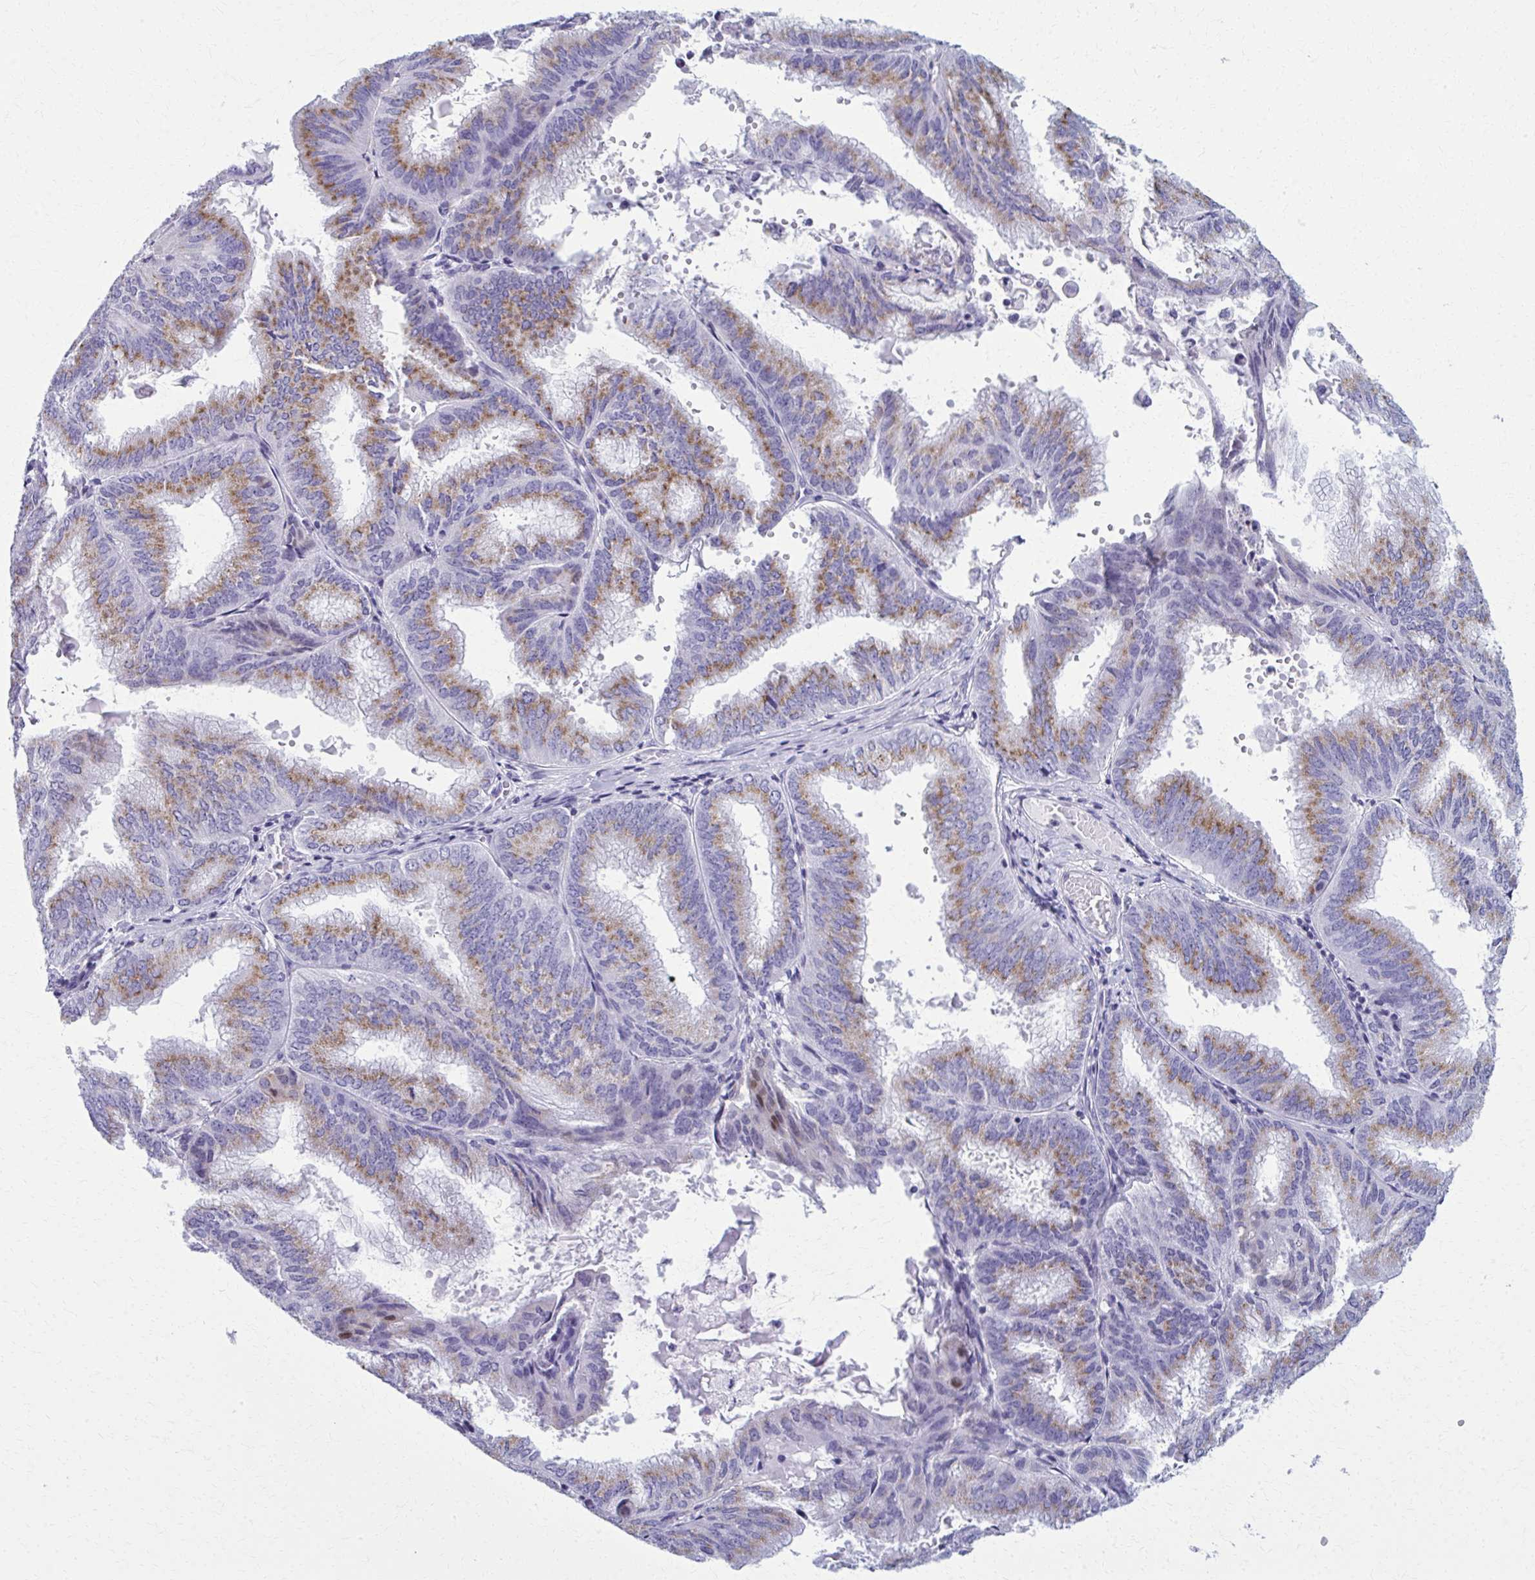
{"staining": {"intensity": "moderate", "quantity": "25%-75%", "location": "cytoplasmic/membranous"}, "tissue": "endometrial cancer", "cell_type": "Tumor cells", "image_type": "cancer", "snomed": [{"axis": "morphology", "description": "Adenocarcinoma, NOS"}, {"axis": "topography", "description": "Endometrium"}], "caption": "This image reveals immunohistochemistry staining of human endometrial adenocarcinoma, with medium moderate cytoplasmic/membranous expression in about 25%-75% of tumor cells.", "gene": "SCLY", "patient": {"sex": "female", "age": 49}}